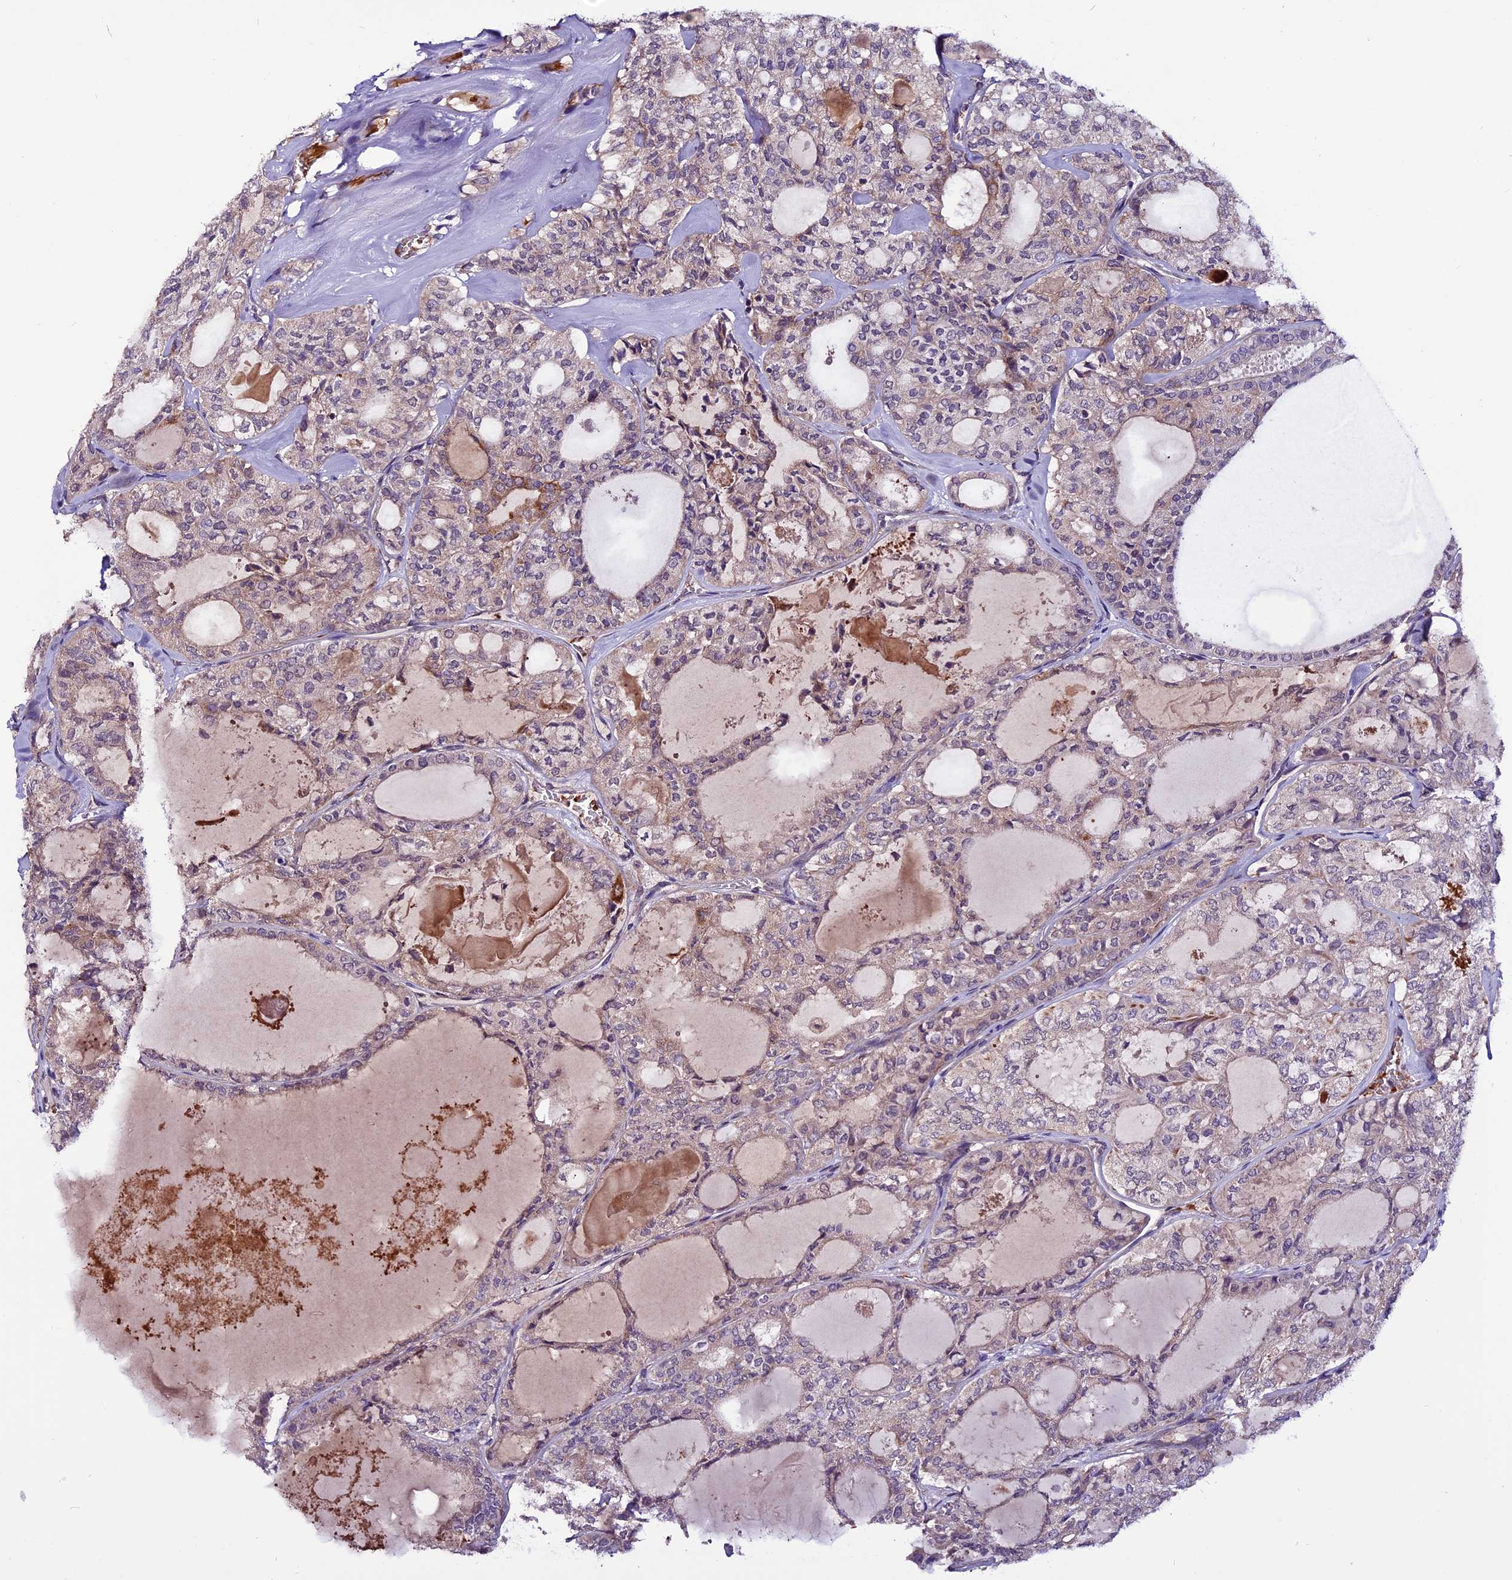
{"staining": {"intensity": "weak", "quantity": "25%-75%", "location": "cytoplasmic/membranous"}, "tissue": "thyroid cancer", "cell_type": "Tumor cells", "image_type": "cancer", "snomed": [{"axis": "morphology", "description": "Follicular adenoma carcinoma, NOS"}, {"axis": "topography", "description": "Thyroid gland"}], "caption": "Thyroid cancer (follicular adenoma carcinoma) stained with IHC displays weak cytoplasmic/membranous staining in approximately 25%-75% of tumor cells.", "gene": "RINL", "patient": {"sex": "male", "age": 75}}